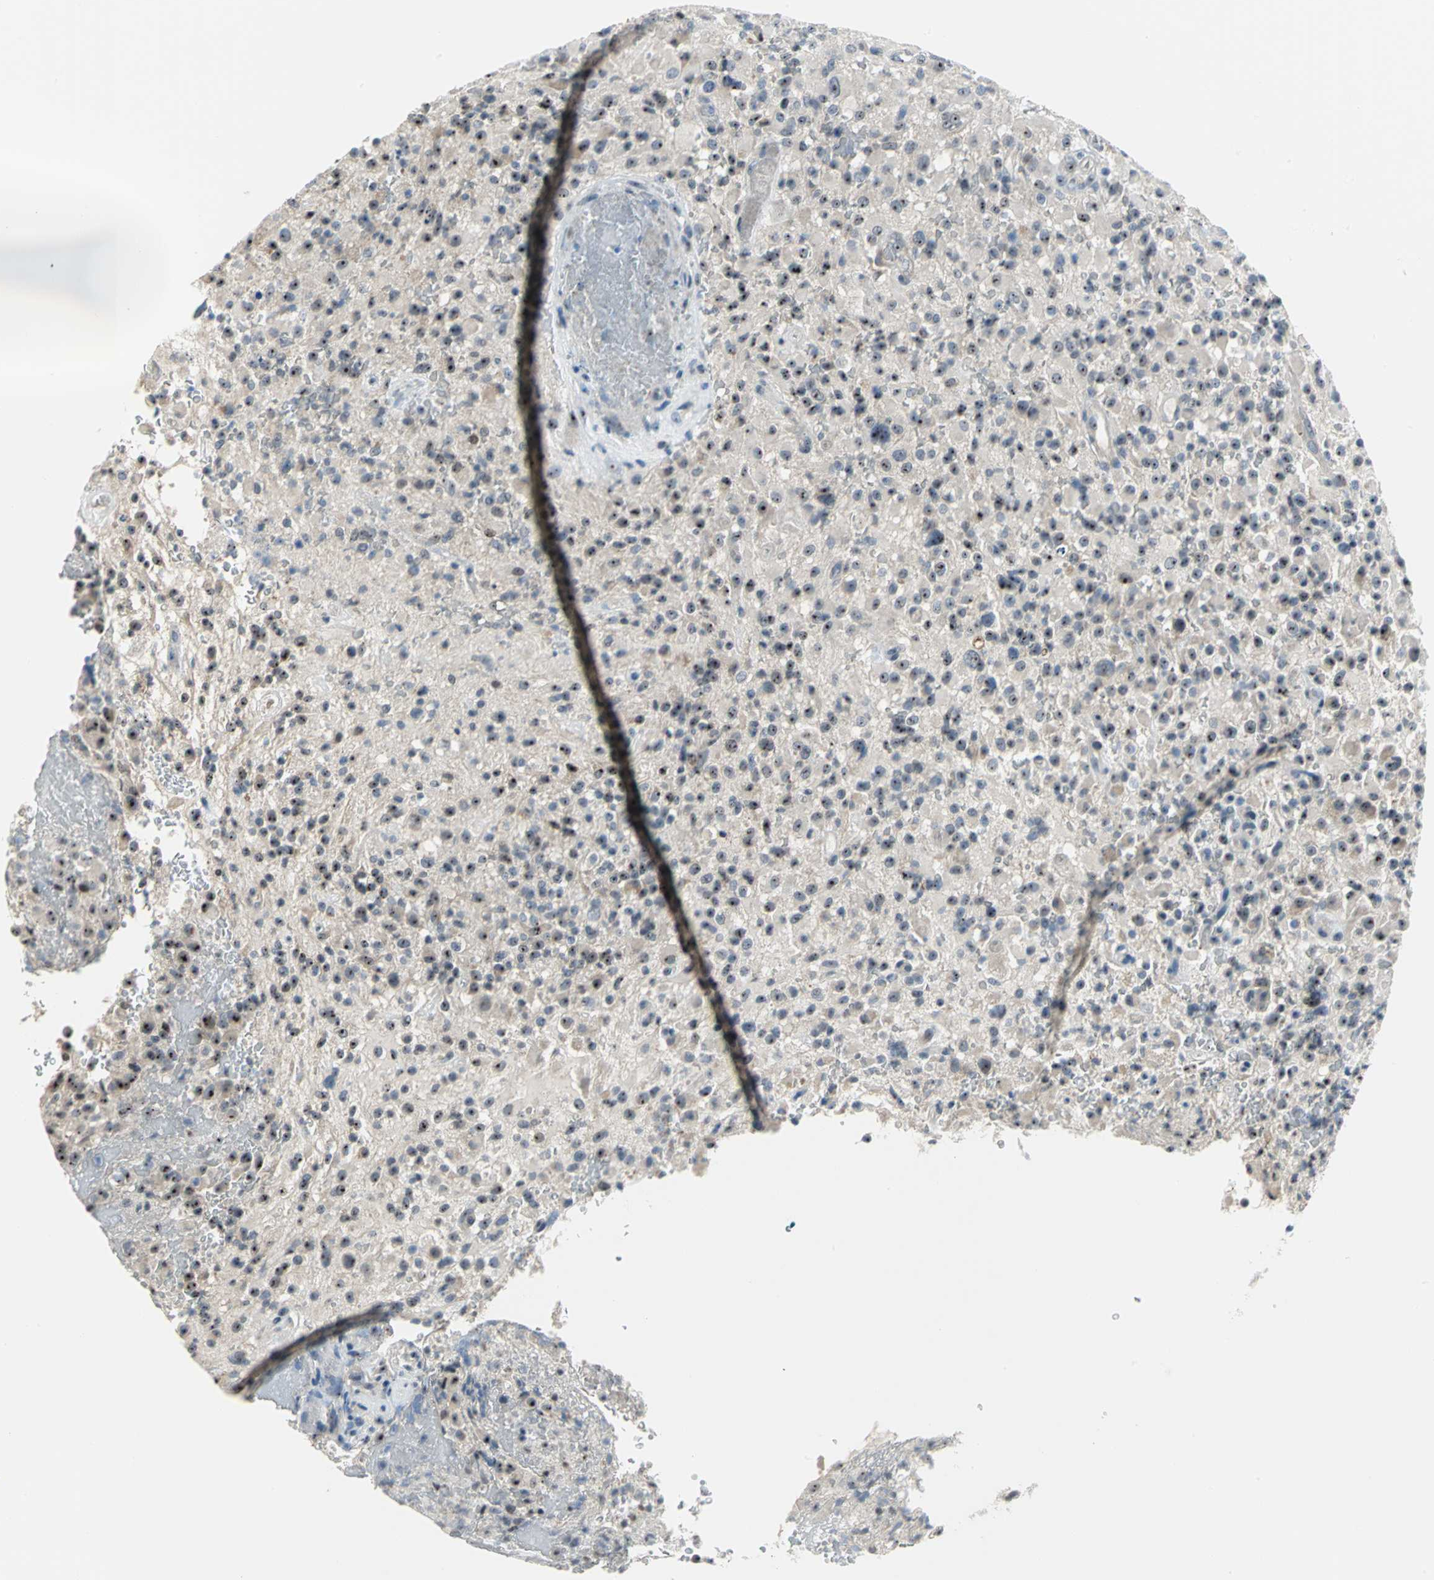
{"staining": {"intensity": "strong", "quantity": ">75%", "location": "nuclear"}, "tissue": "glioma", "cell_type": "Tumor cells", "image_type": "cancer", "snomed": [{"axis": "morphology", "description": "Glioma, malignant, High grade"}, {"axis": "topography", "description": "Brain"}], "caption": "IHC histopathology image of neoplastic tissue: high-grade glioma (malignant) stained using immunohistochemistry shows high levels of strong protein expression localized specifically in the nuclear of tumor cells, appearing as a nuclear brown color.", "gene": "MYBBP1A", "patient": {"sex": "male", "age": 71}}